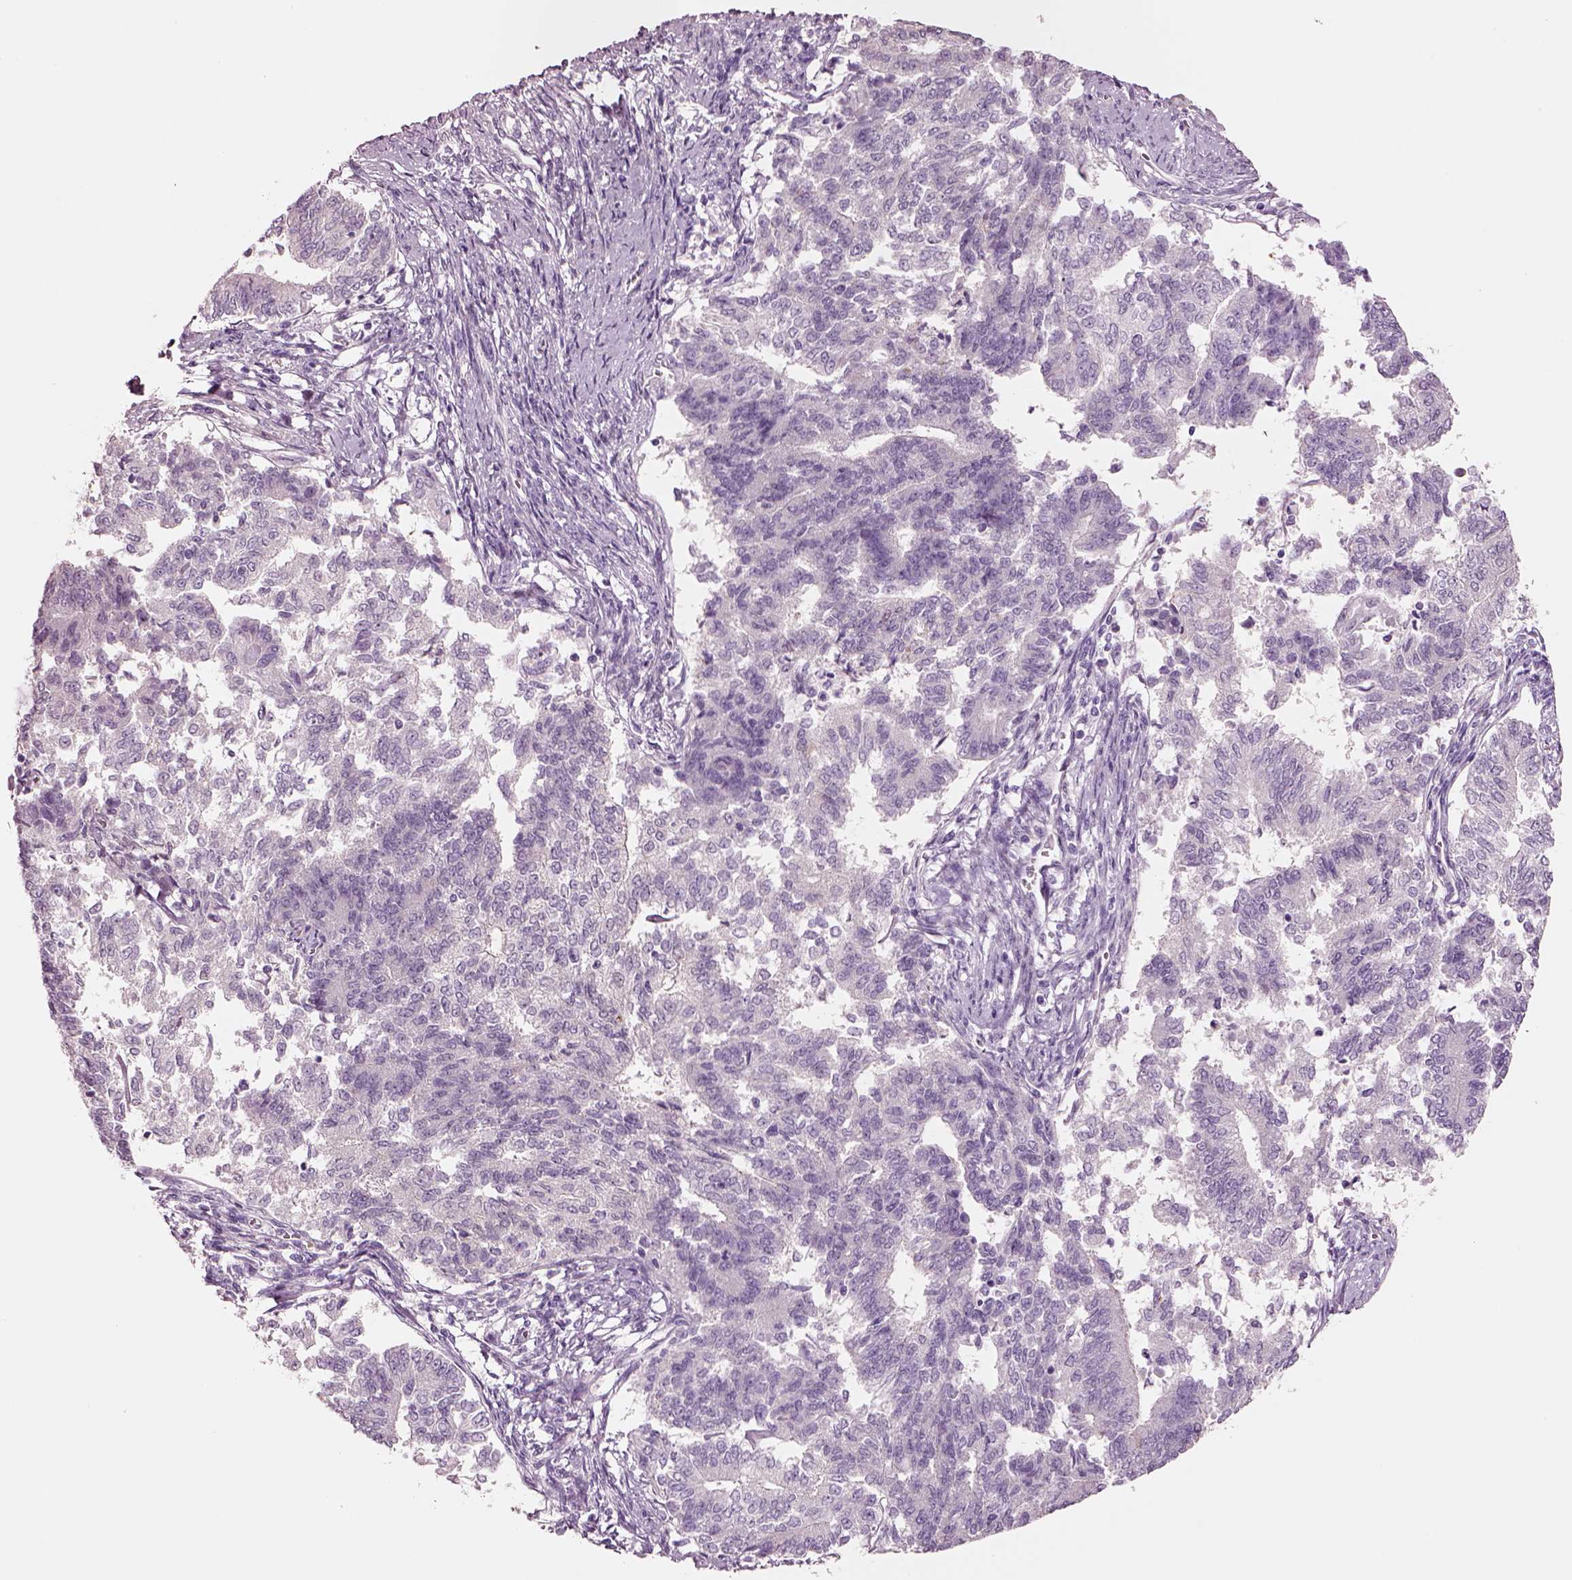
{"staining": {"intensity": "negative", "quantity": "none", "location": "none"}, "tissue": "endometrial cancer", "cell_type": "Tumor cells", "image_type": "cancer", "snomed": [{"axis": "morphology", "description": "Adenocarcinoma, NOS"}, {"axis": "topography", "description": "Endometrium"}], "caption": "DAB (3,3'-diaminobenzidine) immunohistochemical staining of endometrial adenocarcinoma shows no significant staining in tumor cells.", "gene": "SCML2", "patient": {"sex": "female", "age": 65}}